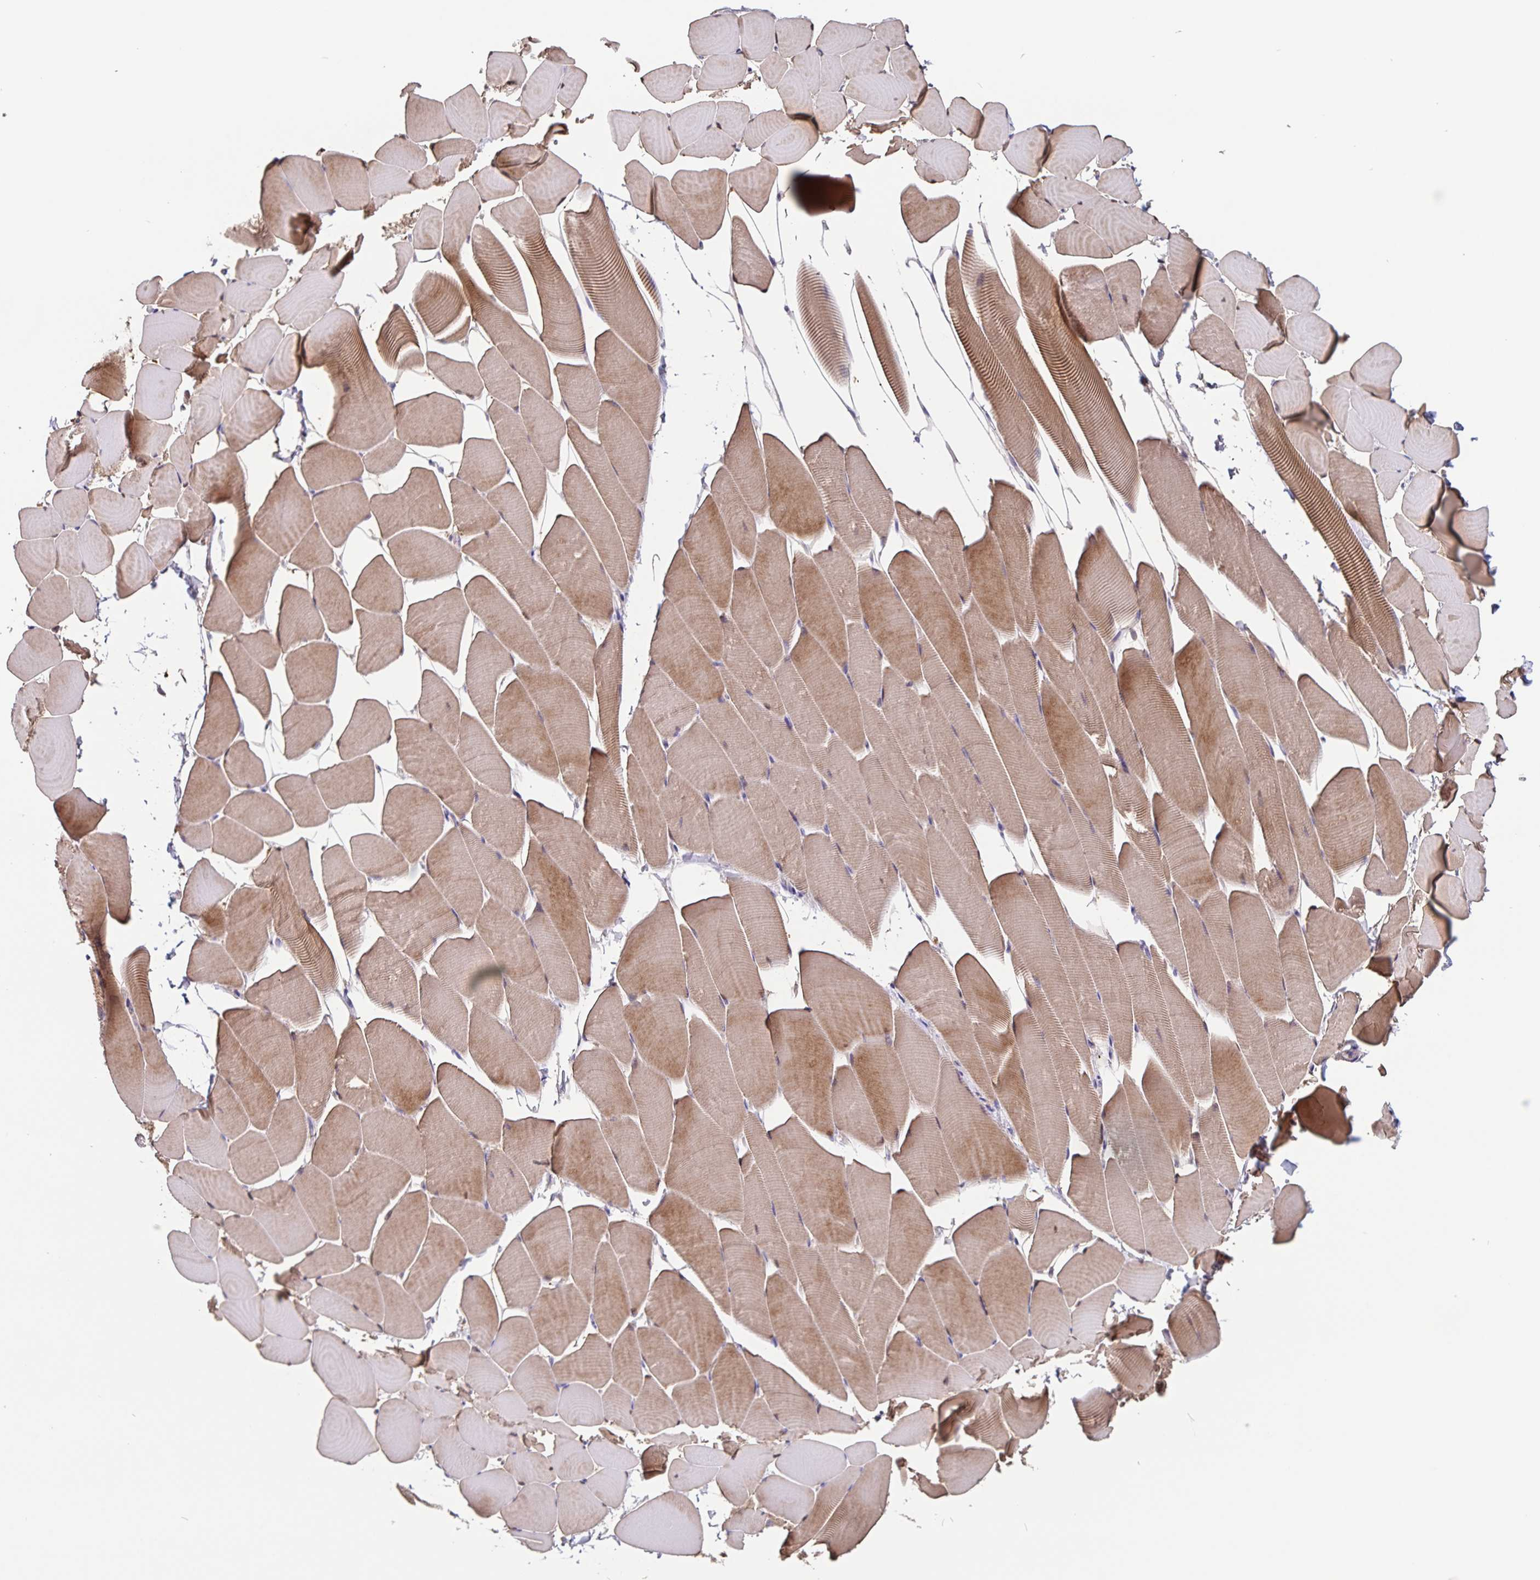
{"staining": {"intensity": "moderate", "quantity": ">75%", "location": "cytoplasmic/membranous"}, "tissue": "skeletal muscle", "cell_type": "Myocytes", "image_type": "normal", "snomed": [{"axis": "morphology", "description": "Normal tissue, NOS"}, {"axis": "topography", "description": "Skeletal muscle"}], "caption": "About >75% of myocytes in benign skeletal muscle display moderate cytoplasmic/membranous protein staining as visualized by brown immunohistochemical staining.", "gene": "FBXL16", "patient": {"sex": "male", "age": 25}}